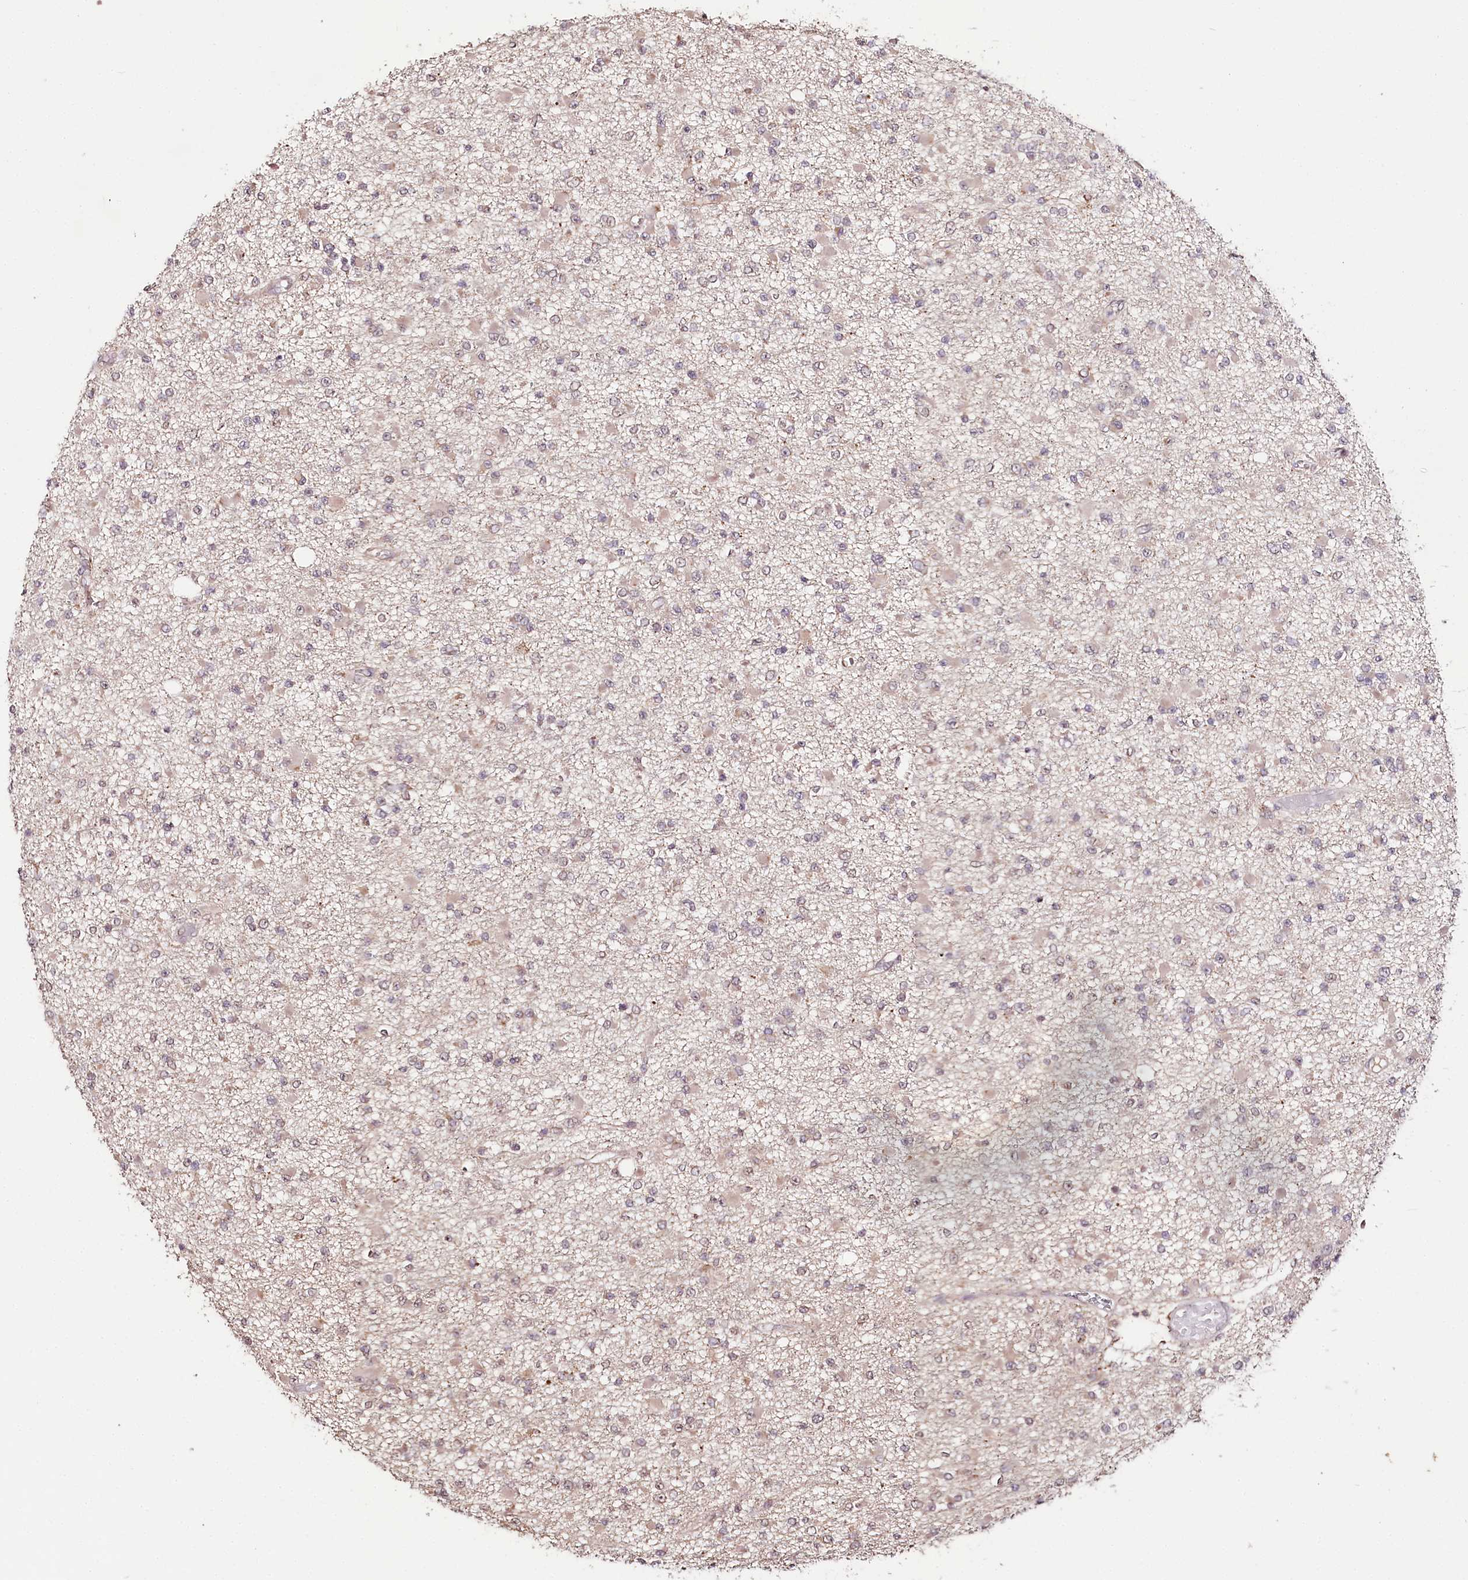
{"staining": {"intensity": "negative", "quantity": "none", "location": "none"}, "tissue": "glioma", "cell_type": "Tumor cells", "image_type": "cancer", "snomed": [{"axis": "morphology", "description": "Glioma, malignant, Low grade"}, {"axis": "topography", "description": "Brain"}], "caption": "Immunohistochemistry (IHC) of human glioma shows no staining in tumor cells.", "gene": "DMP1", "patient": {"sex": "female", "age": 22}}